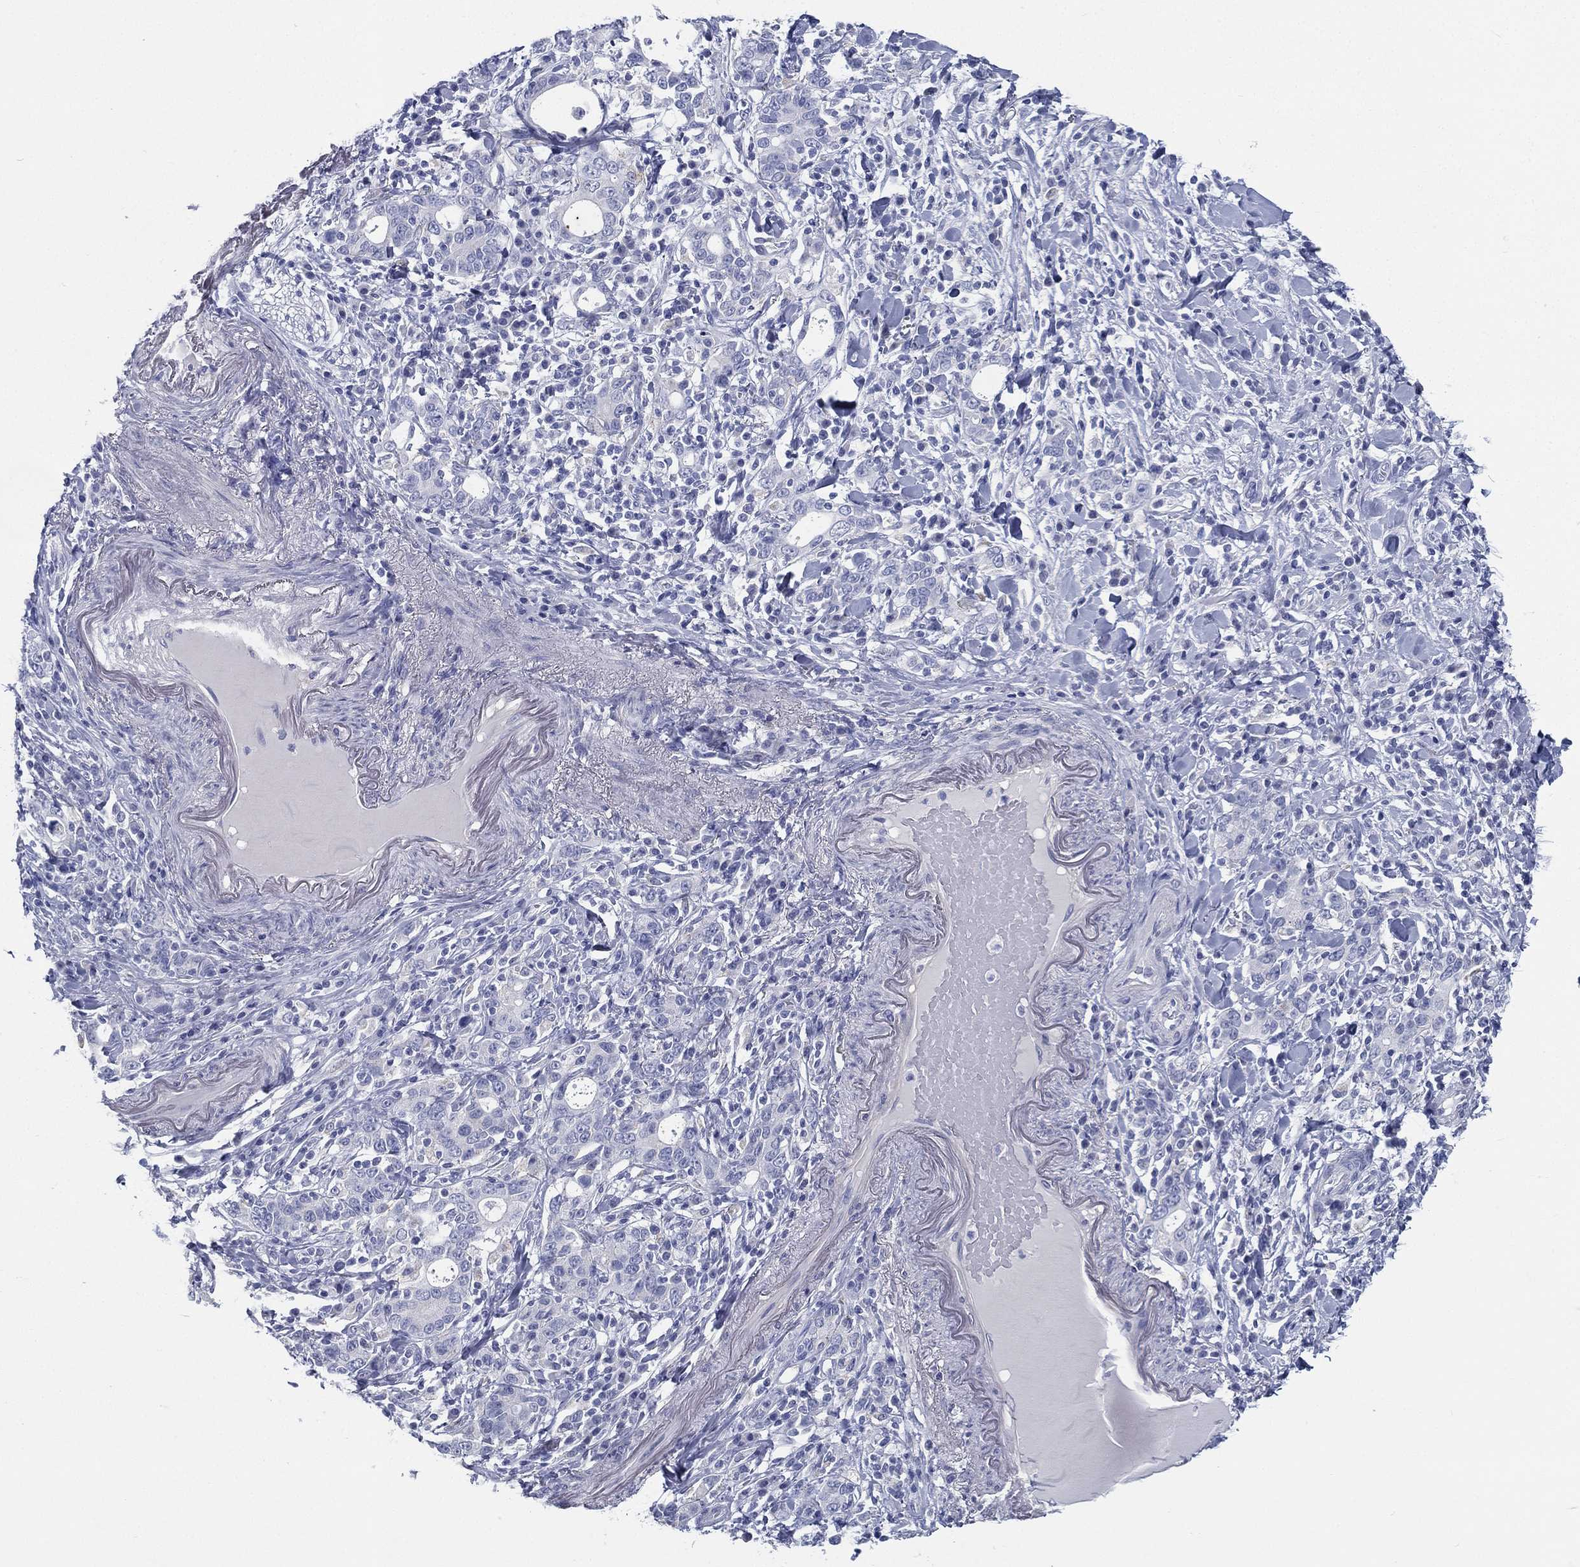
{"staining": {"intensity": "negative", "quantity": "none", "location": "none"}, "tissue": "stomach cancer", "cell_type": "Tumor cells", "image_type": "cancer", "snomed": [{"axis": "morphology", "description": "Adenocarcinoma, NOS"}, {"axis": "topography", "description": "Stomach"}], "caption": "An immunohistochemistry (IHC) micrograph of stomach cancer is shown. There is no staining in tumor cells of stomach cancer. (DAB (3,3'-diaminobenzidine) immunohistochemistry (IHC), high magnification).", "gene": "RSPH4A", "patient": {"sex": "male", "age": 79}}